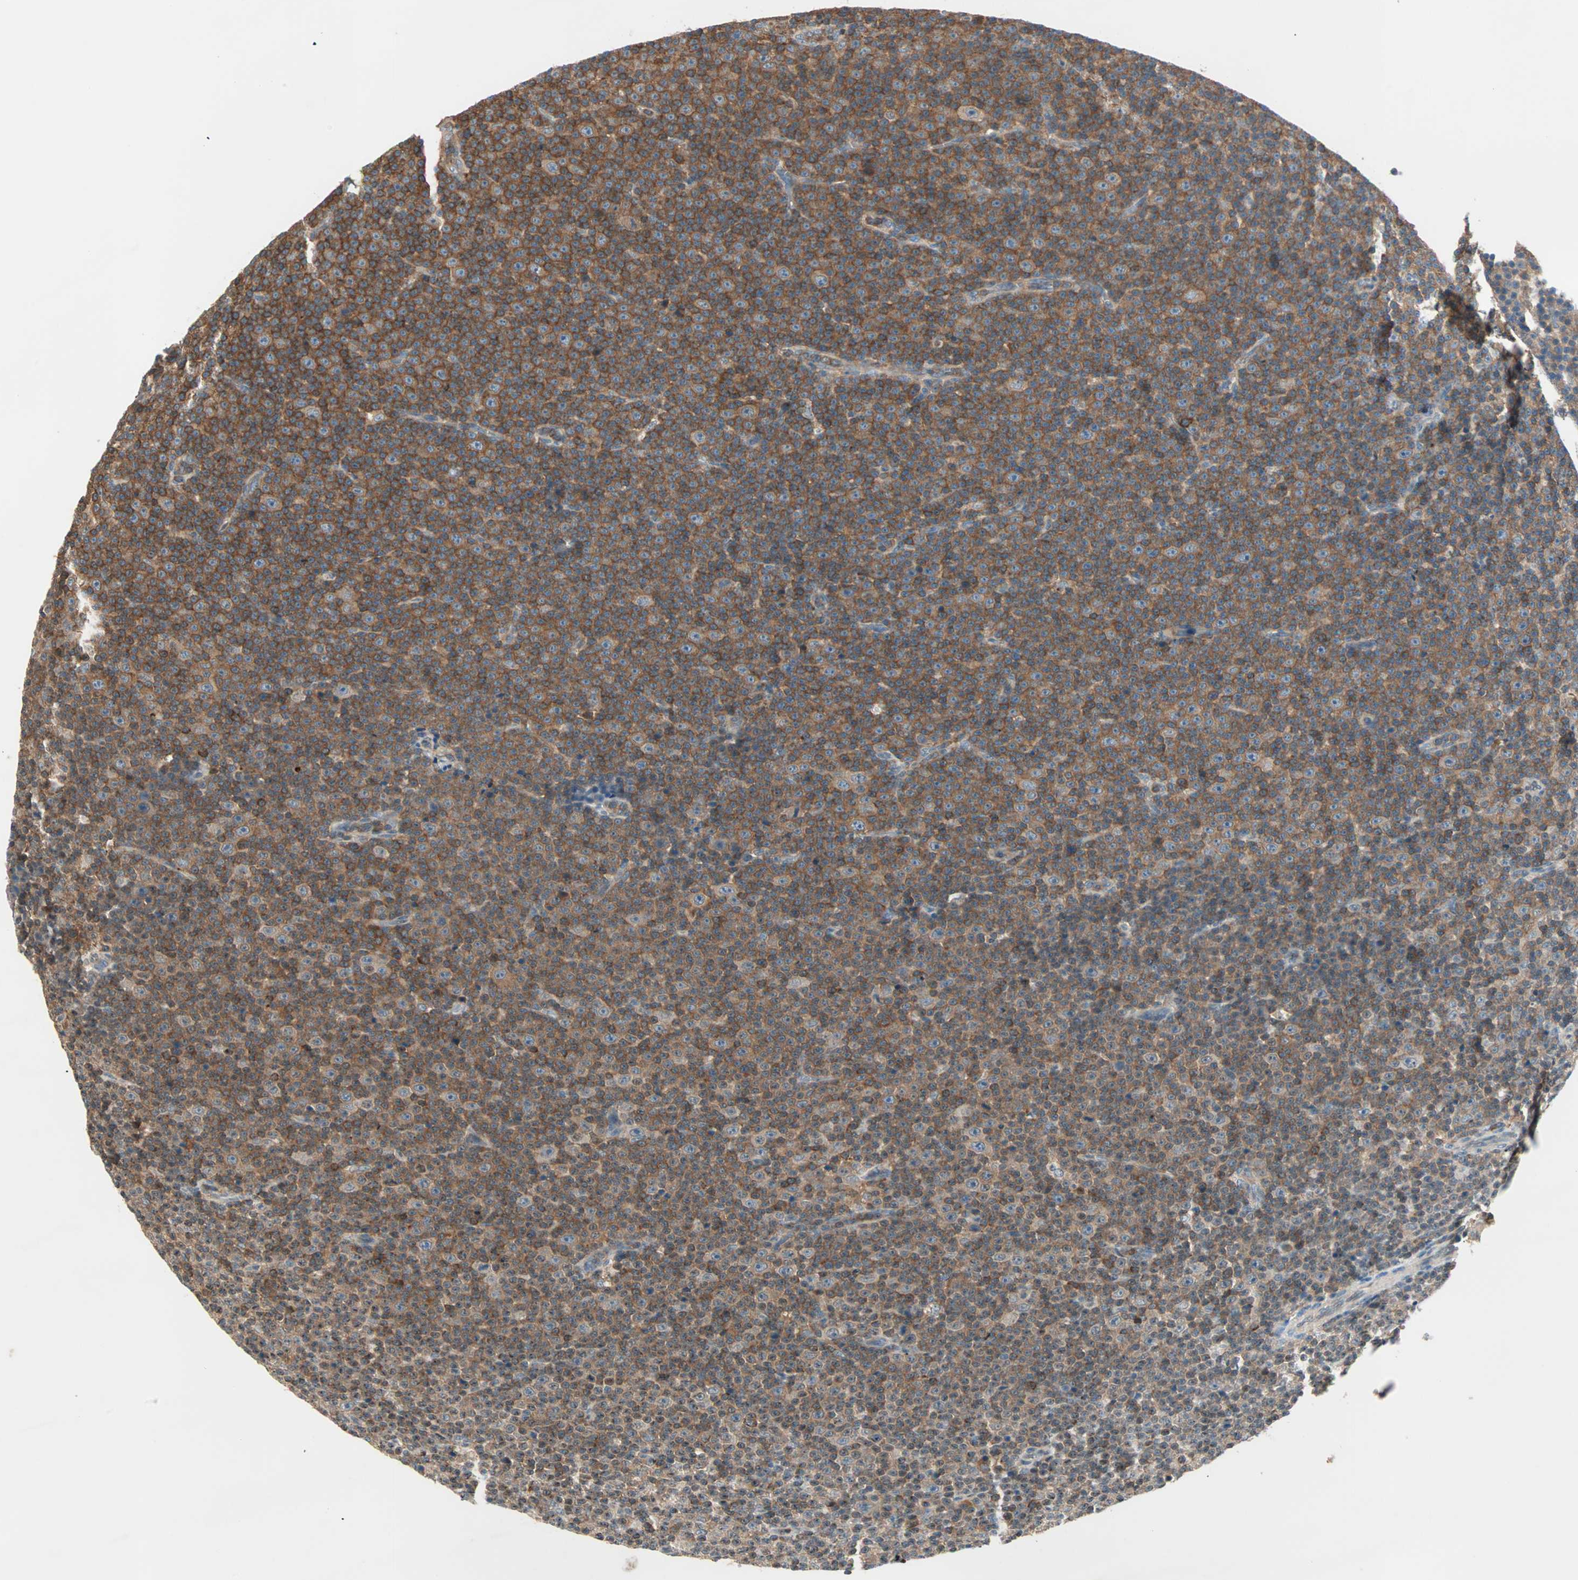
{"staining": {"intensity": "strong", "quantity": ">75%", "location": "cytoplasmic/membranous"}, "tissue": "lymphoma", "cell_type": "Tumor cells", "image_type": "cancer", "snomed": [{"axis": "morphology", "description": "Malignant lymphoma, non-Hodgkin's type, Low grade"}, {"axis": "topography", "description": "Lymph node"}], "caption": "Immunohistochemical staining of human lymphoma displays strong cytoplasmic/membranous protein expression in about >75% of tumor cells.", "gene": "TEC", "patient": {"sex": "female", "age": 67}}